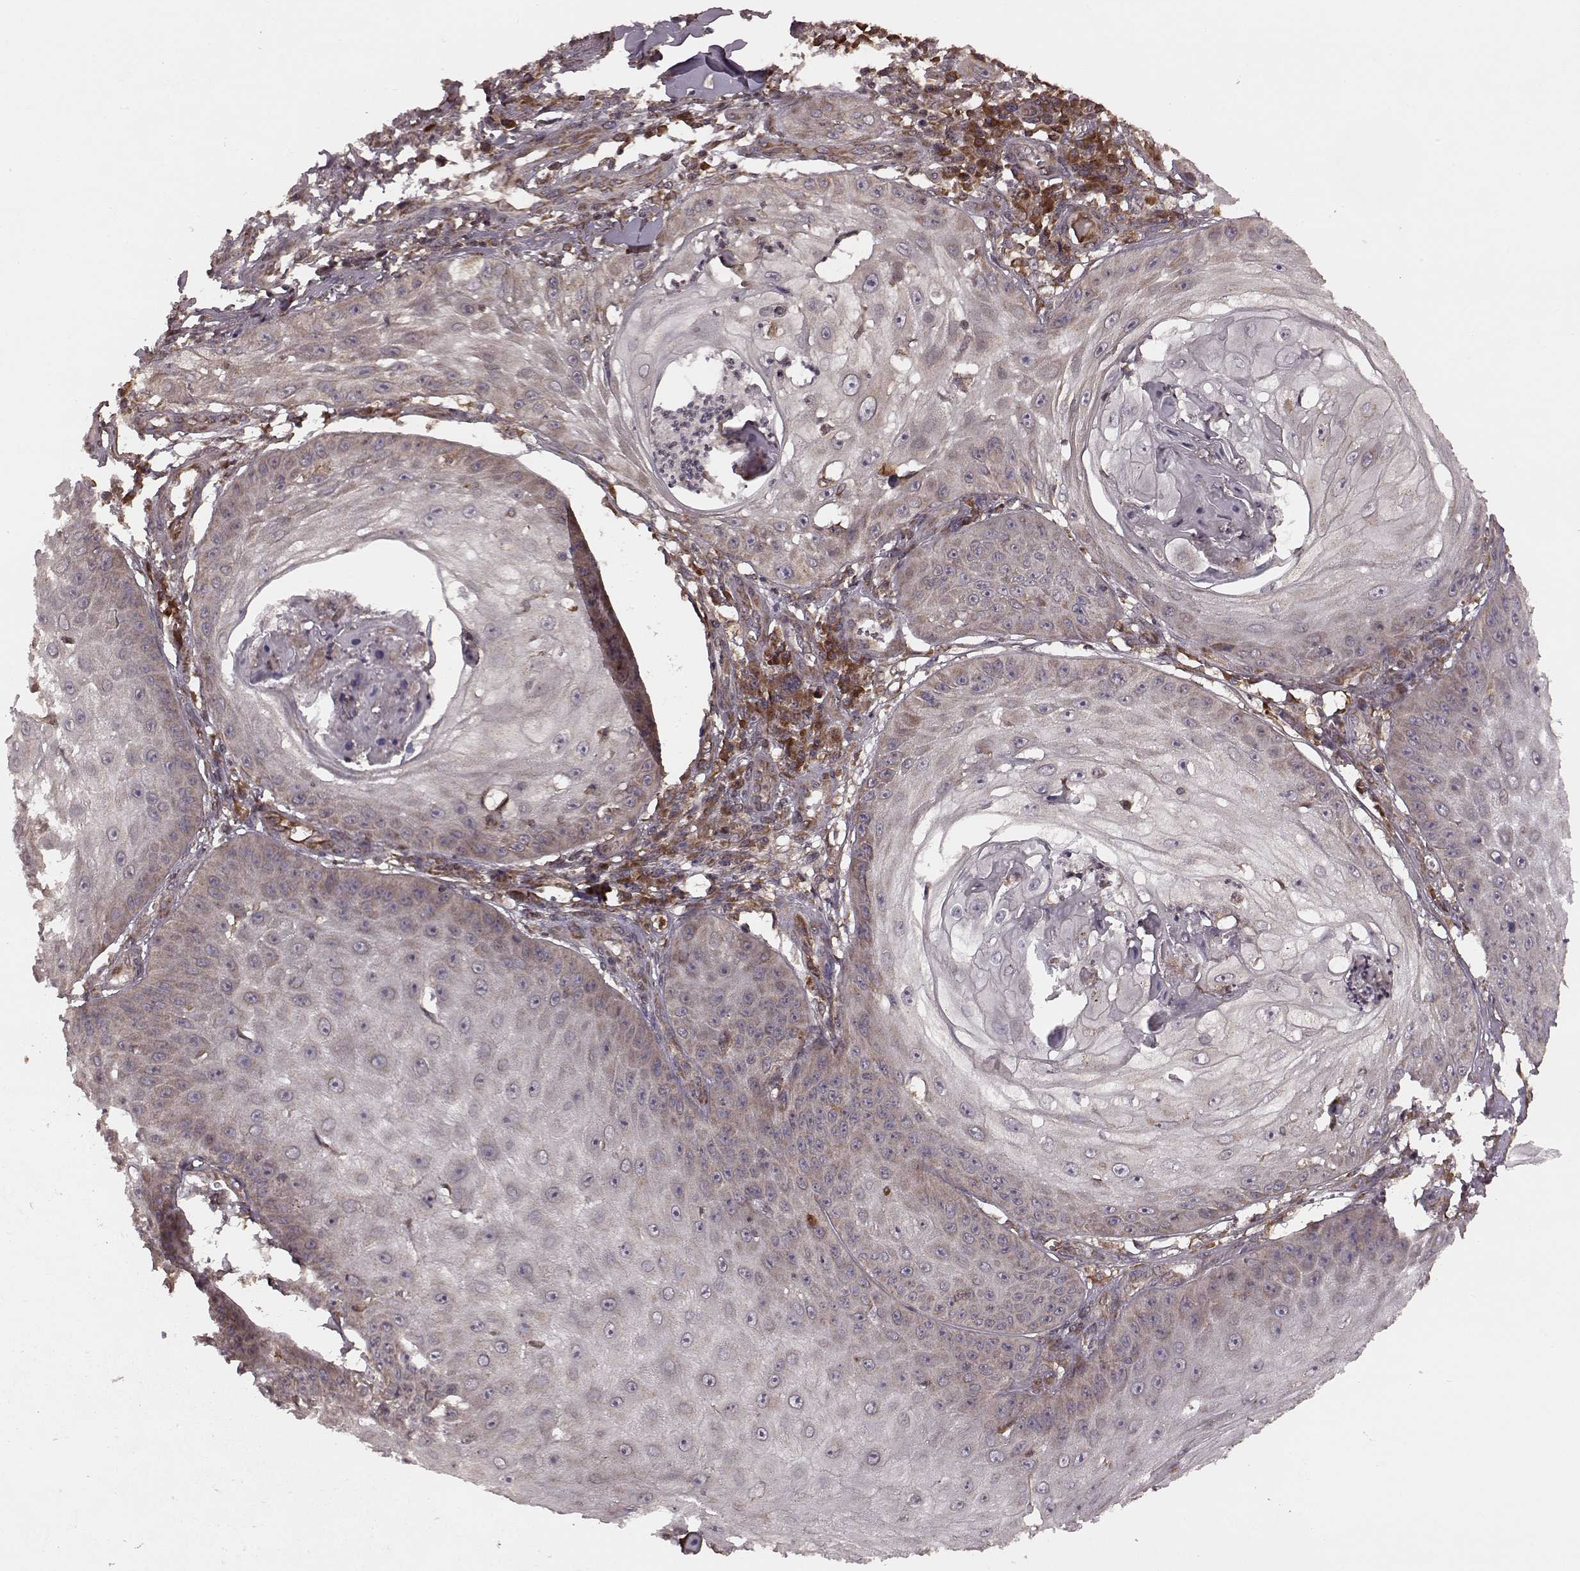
{"staining": {"intensity": "weak", "quantity": ">75%", "location": "cytoplasmic/membranous"}, "tissue": "skin cancer", "cell_type": "Tumor cells", "image_type": "cancer", "snomed": [{"axis": "morphology", "description": "Squamous cell carcinoma, NOS"}, {"axis": "topography", "description": "Skin"}], "caption": "A brown stain highlights weak cytoplasmic/membranous expression of a protein in skin cancer tumor cells. (brown staining indicates protein expression, while blue staining denotes nuclei).", "gene": "AGPAT1", "patient": {"sex": "male", "age": 70}}